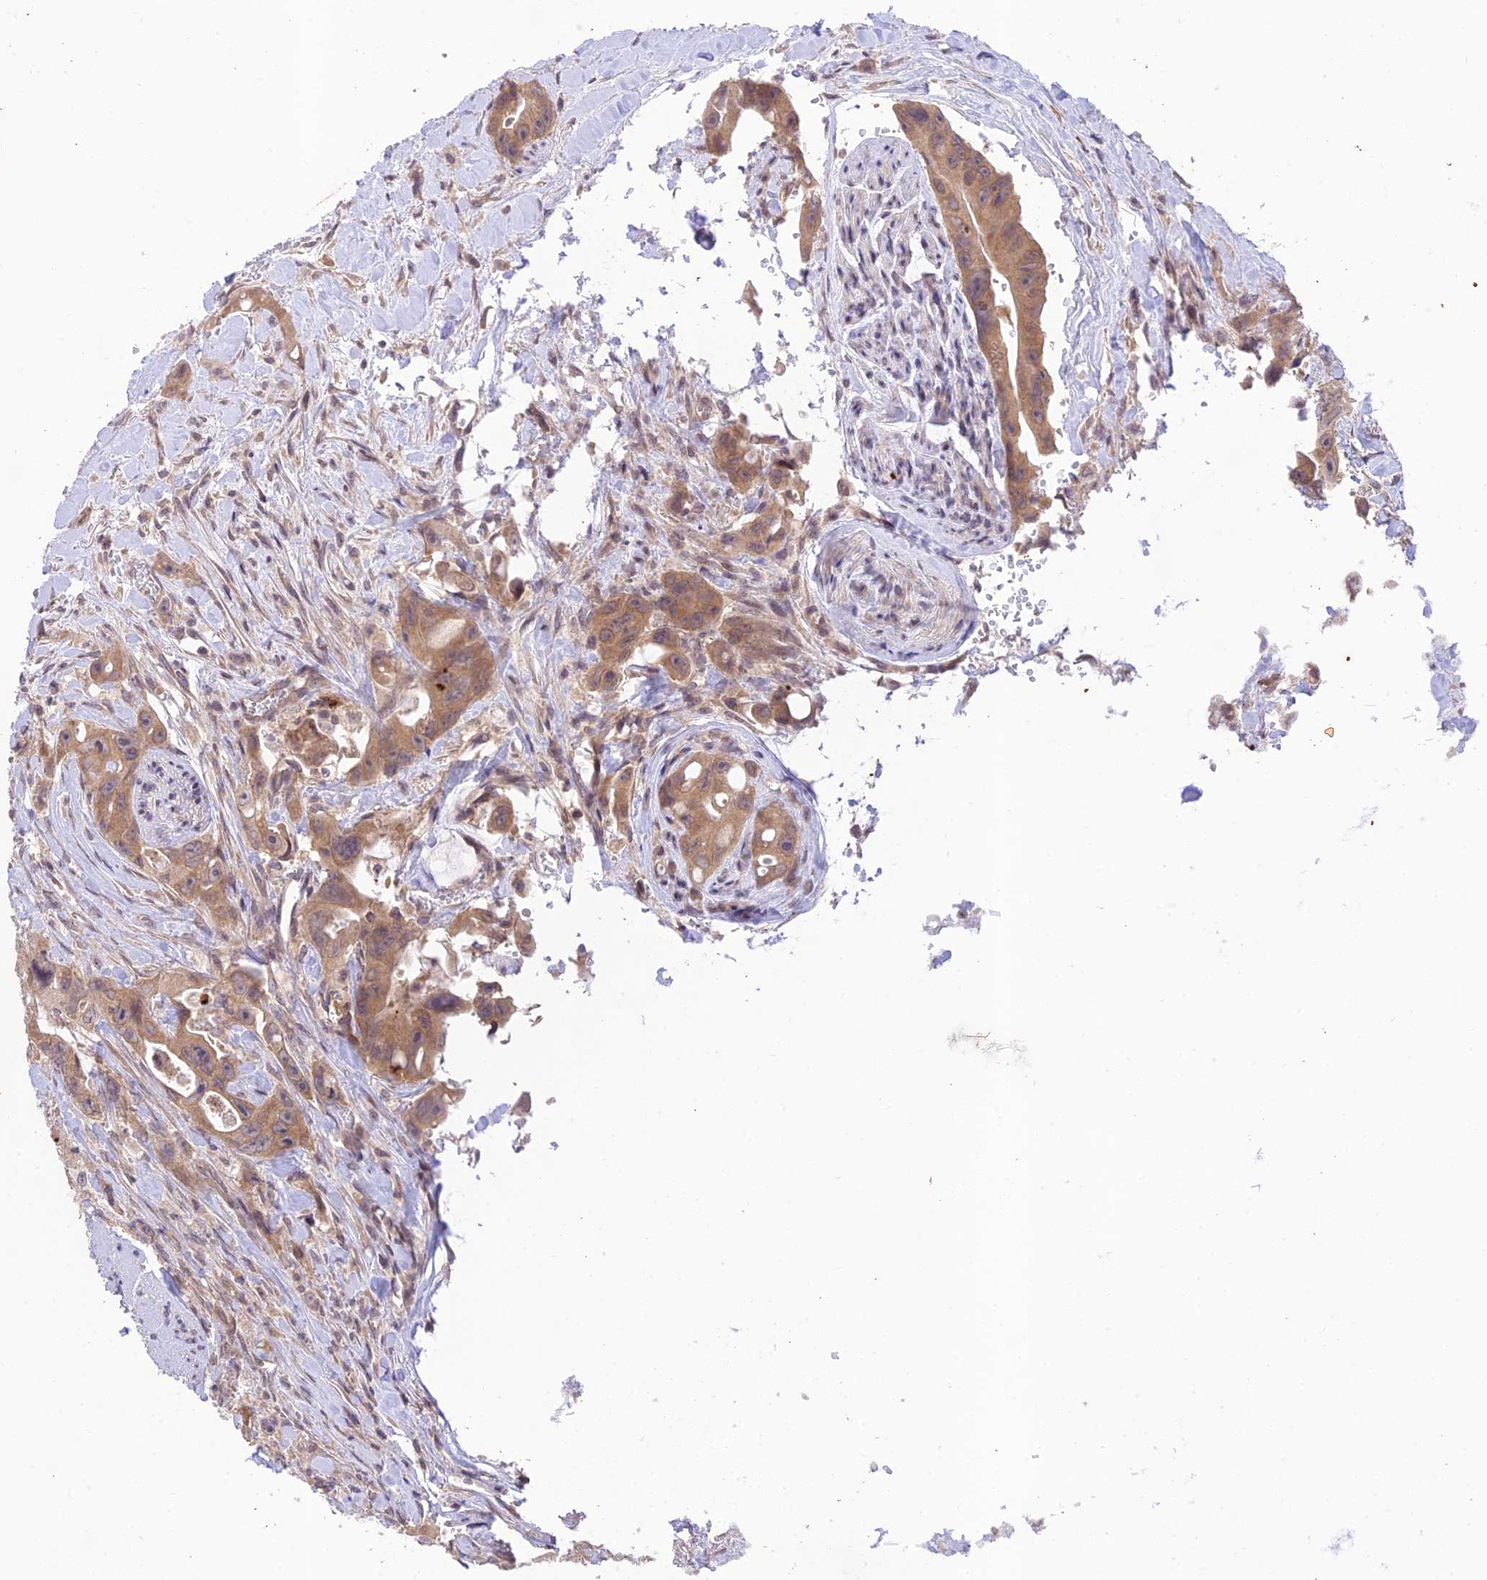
{"staining": {"intensity": "moderate", "quantity": "25%-75%", "location": "cytoplasmic/membranous"}, "tissue": "colorectal cancer", "cell_type": "Tumor cells", "image_type": "cancer", "snomed": [{"axis": "morphology", "description": "Adenocarcinoma, NOS"}, {"axis": "topography", "description": "Colon"}], "caption": "Immunohistochemical staining of colorectal cancer (adenocarcinoma) shows medium levels of moderate cytoplasmic/membranous protein expression in about 25%-75% of tumor cells.", "gene": "TEKT1", "patient": {"sex": "female", "age": 46}}